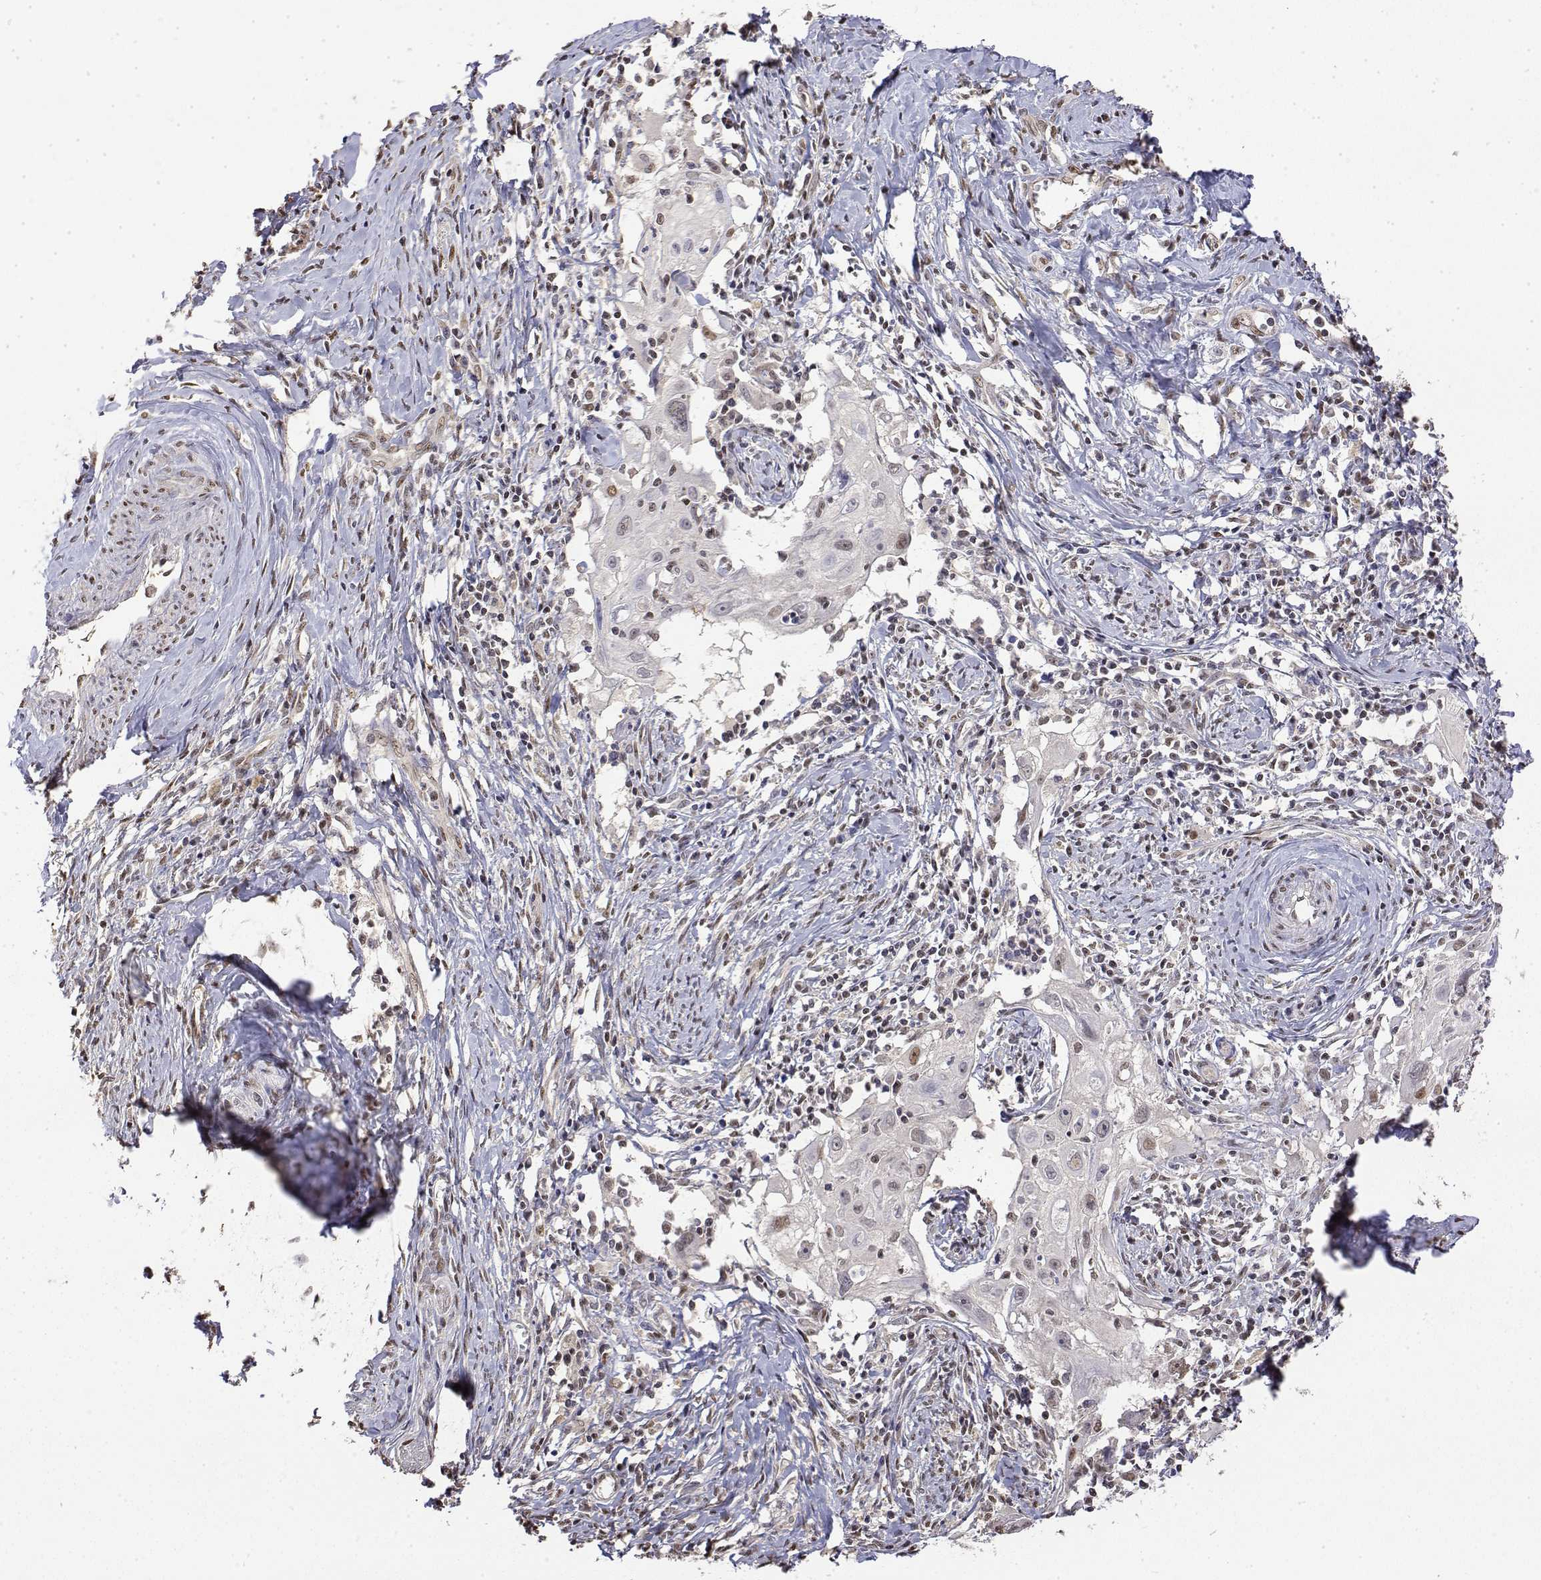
{"staining": {"intensity": "weak", "quantity": "25%-75%", "location": "nuclear"}, "tissue": "cervical cancer", "cell_type": "Tumor cells", "image_type": "cancer", "snomed": [{"axis": "morphology", "description": "Squamous cell carcinoma, NOS"}, {"axis": "topography", "description": "Cervix"}], "caption": "IHC (DAB (3,3'-diaminobenzidine)) staining of human squamous cell carcinoma (cervical) demonstrates weak nuclear protein staining in approximately 25%-75% of tumor cells. (Stains: DAB (3,3'-diaminobenzidine) in brown, nuclei in blue, Microscopy: brightfield microscopy at high magnification).", "gene": "TPI1", "patient": {"sex": "female", "age": 30}}